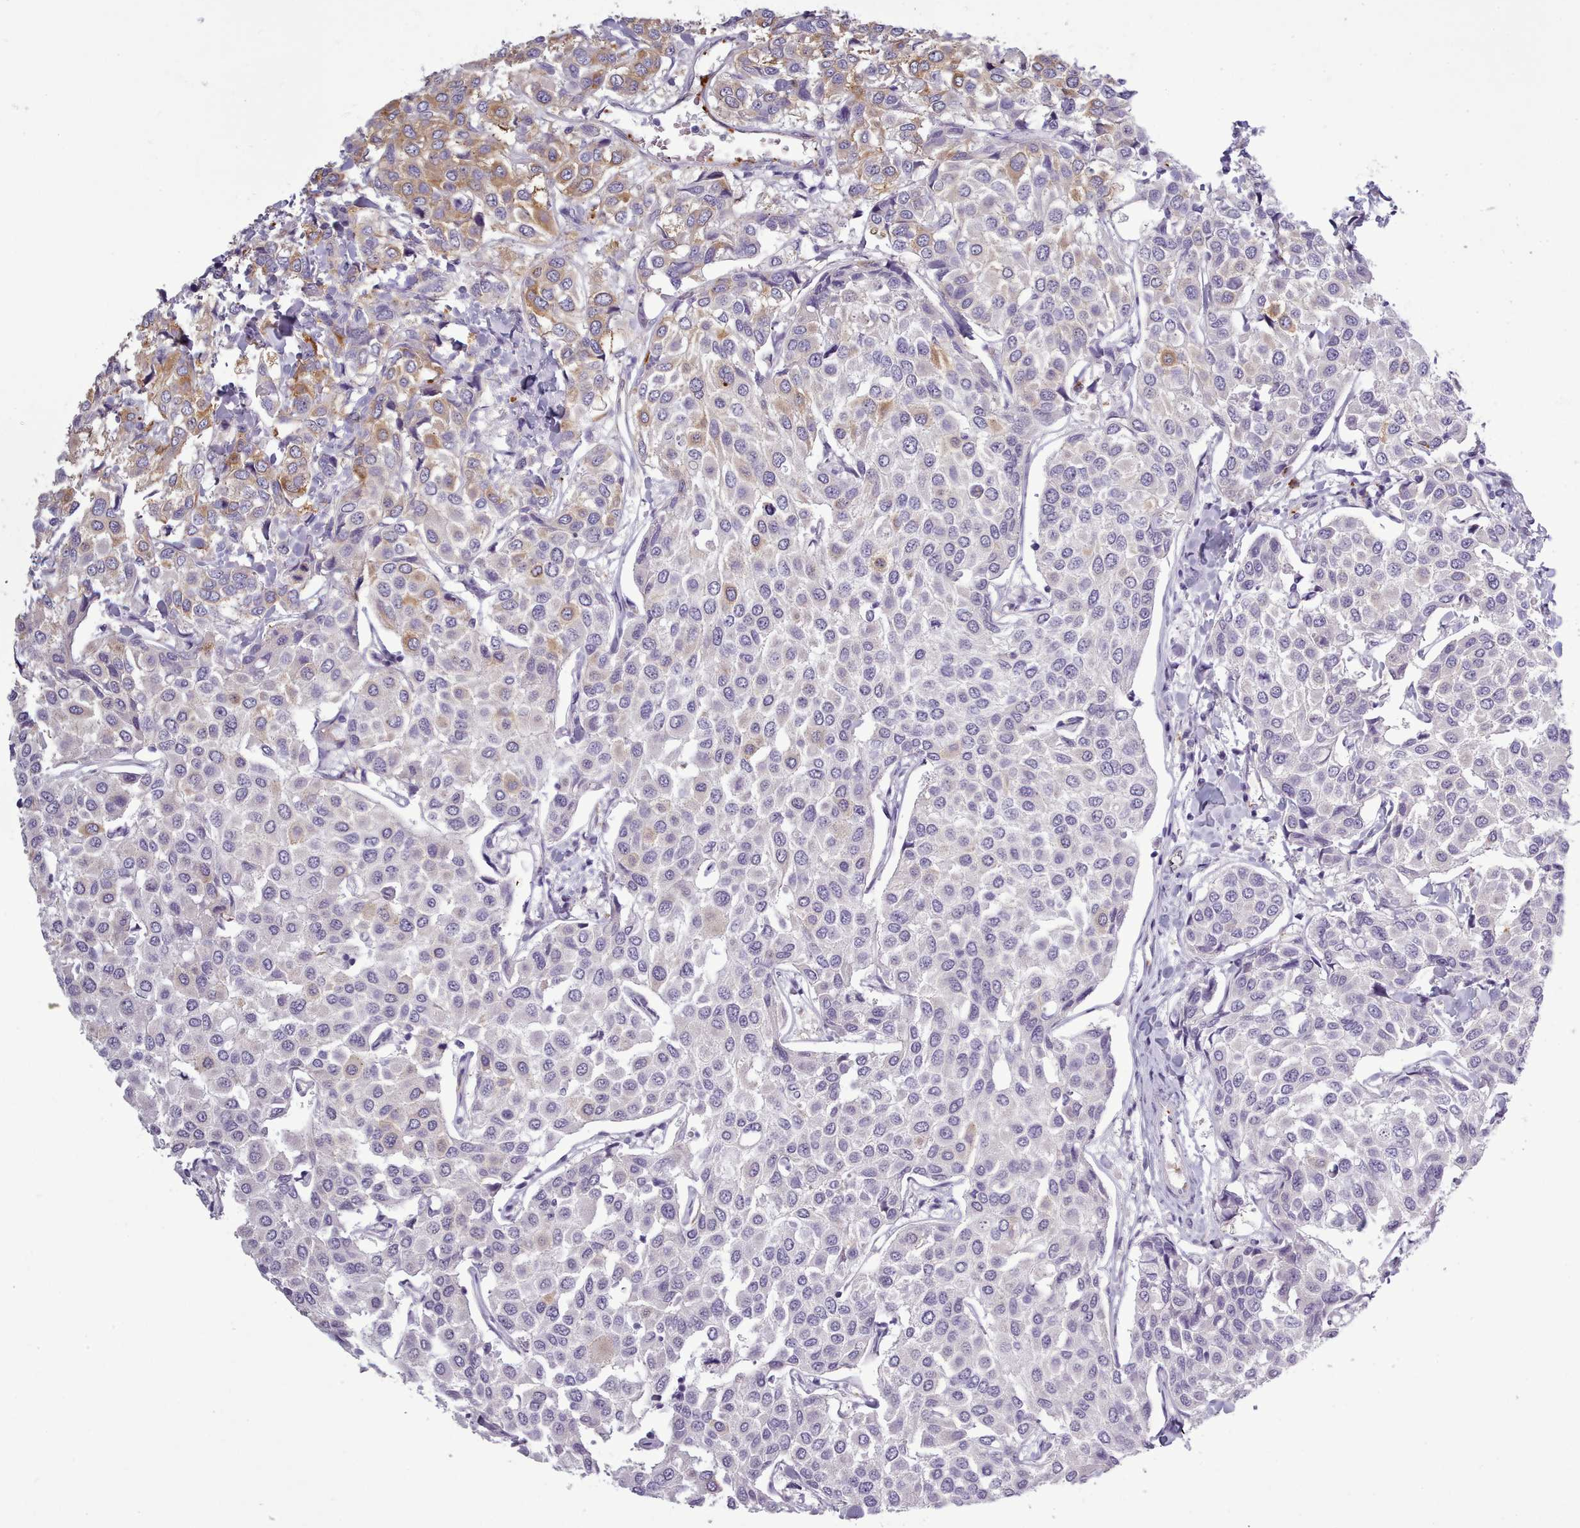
{"staining": {"intensity": "moderate", "quantity": "<25%", "location": "cytoplasmic/membranous"}, "tissue": "breast cancer", "cell_type": "Tumor cells", "image_type": "cancer", "snomed": [{"axis": "morphology", "description": "Duct carcinoma"}, {"axis": "topography", "description": "Breast"}], "caption": "The immunohistochemical stain shows moderate cytoplasmic/membranous expression in tumor cells of infiltrating ductal carcinoma (breast) tissue.", "gene": "NDST2", "patient": {"sex": "female", "age": 55}}